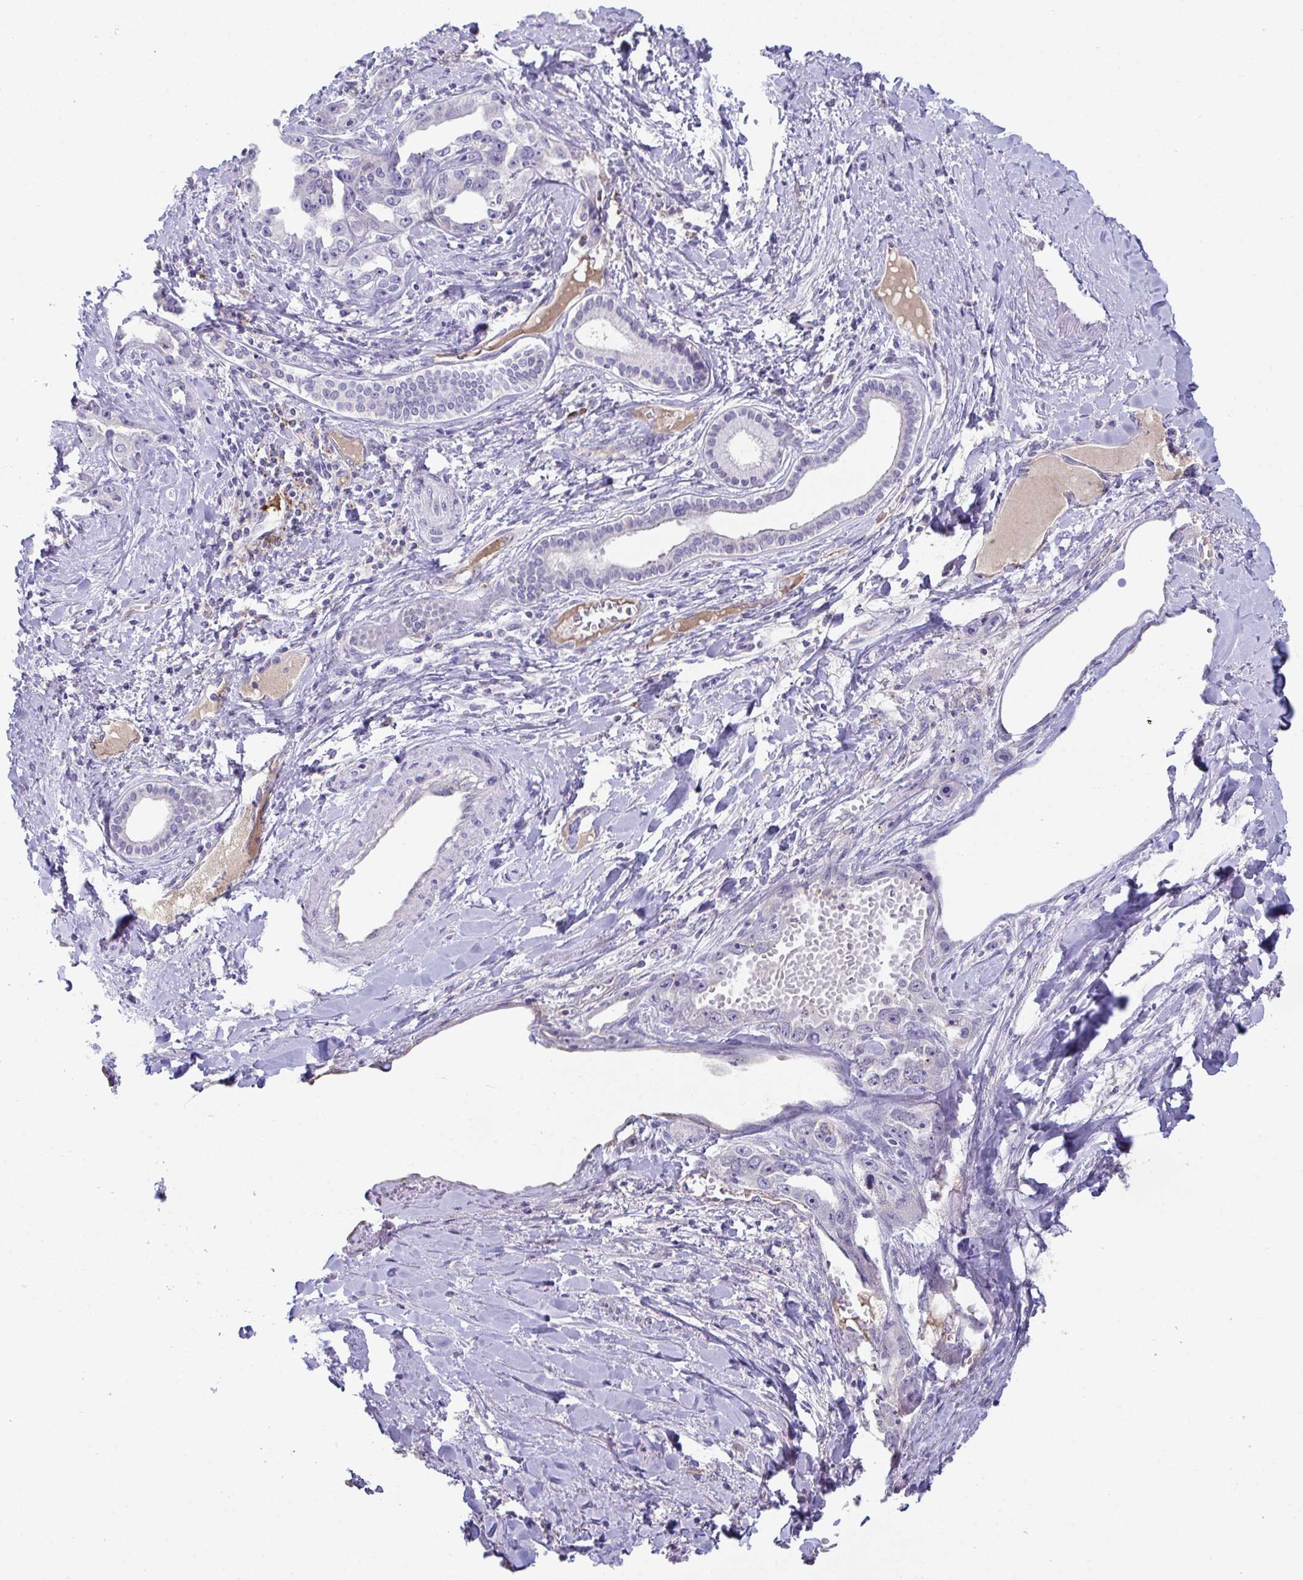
{"staining": {"intensity": "negative", "quantity": "none", "location": "none"}, "tissue": "liver cancer", "cell_type": "Tumor cells", "image_type": "cancer", "snomed": [{"axis": "morphology", "description": "Cholangiocarcinoma"}, {"axis": "topography", "description": "Liver"}], "caption": "A high-resolution micrograph shows immunohistochemistry staining of liver cholangiocarcinoma, which exhibits no significant expression in tumor cells.", "gene": "ADAM21", "patient": {"sex": "male", "age": 59}}